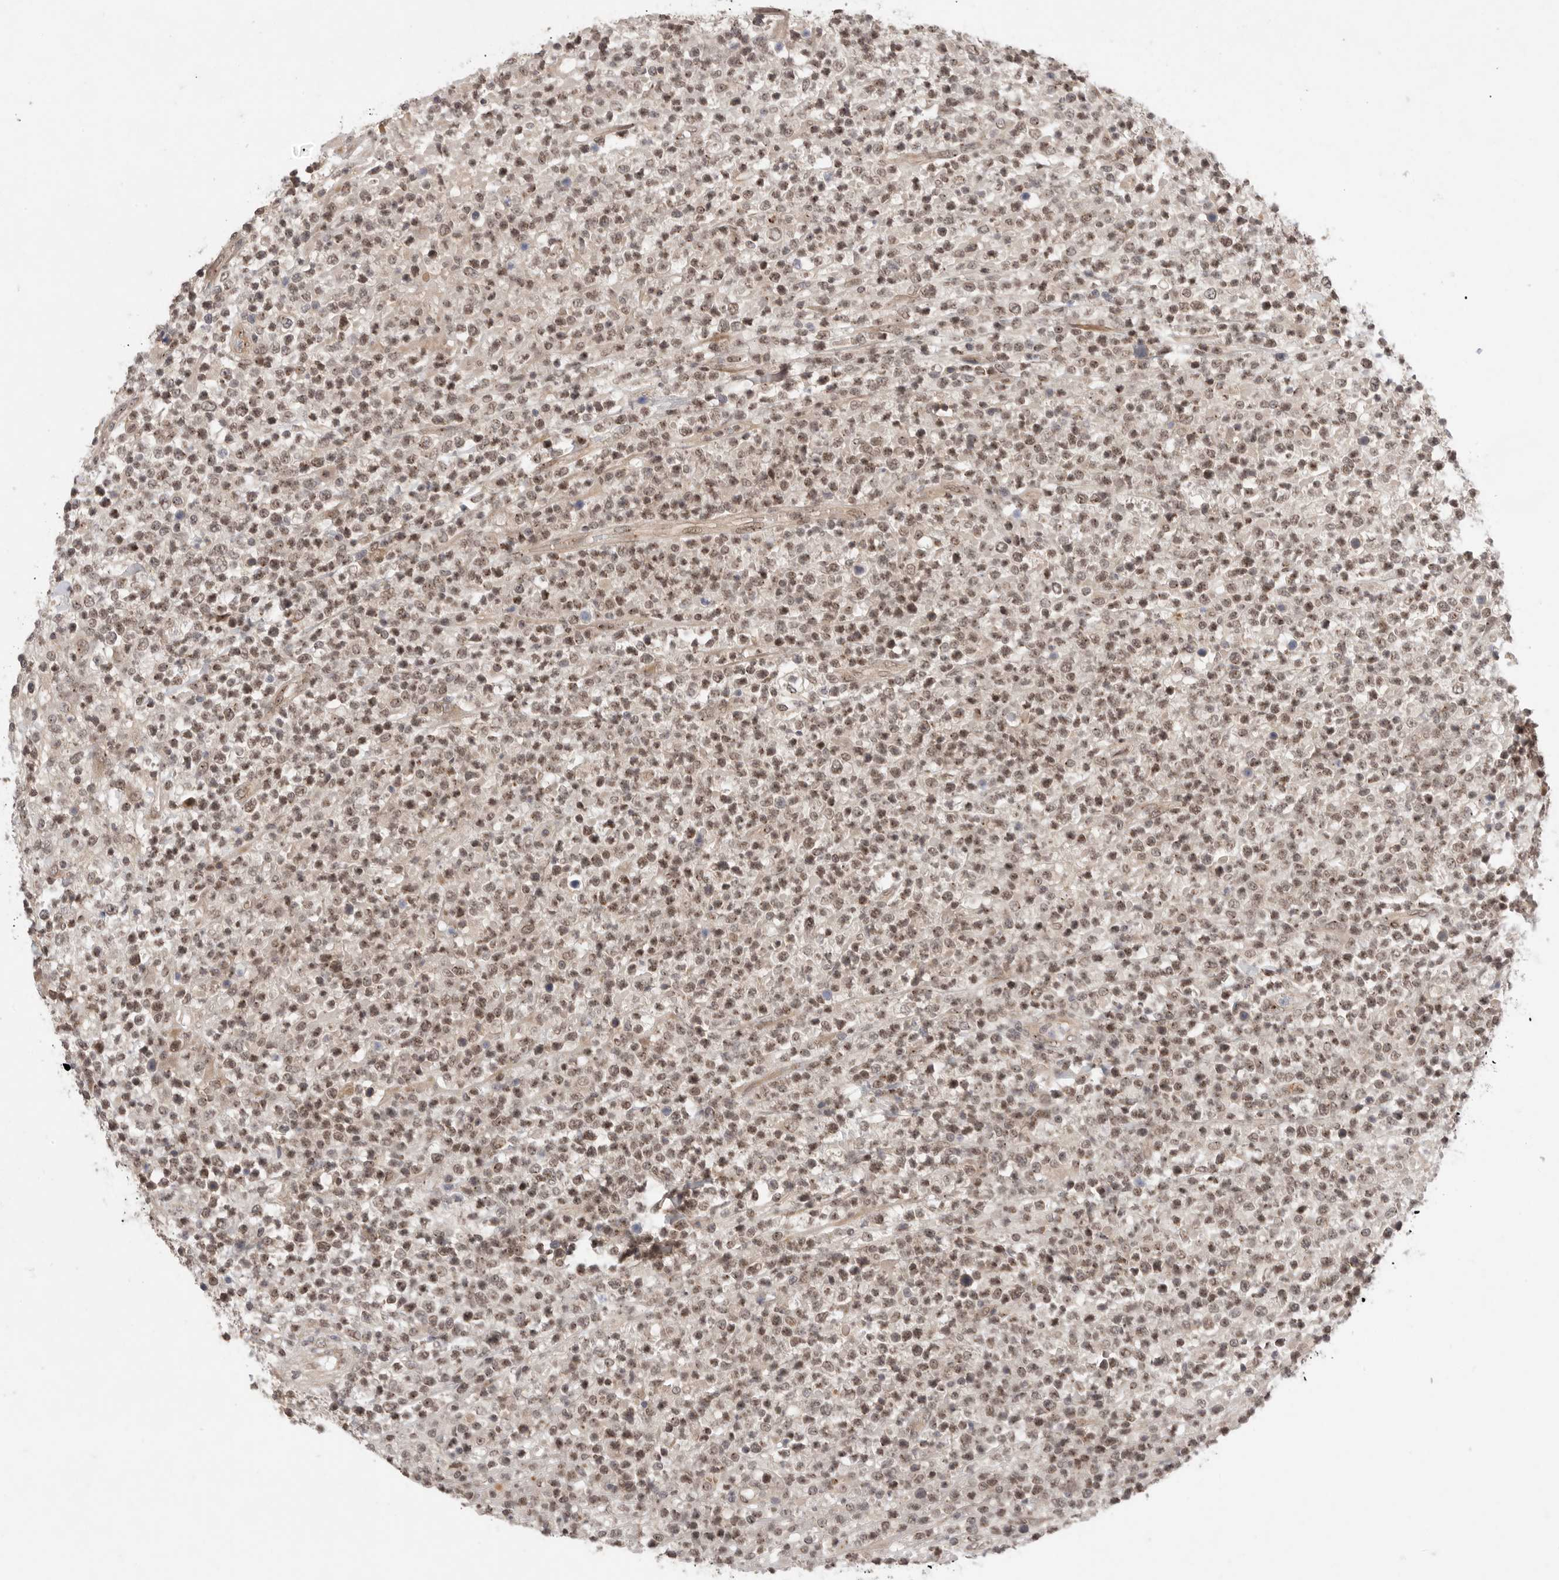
{"staining": {"intensity": "moderate", "quantity": ">75%", "location": "nuclear"}, "tissue": "lymphoma", "cell_type": "Tumor cells", "image_type": "cancer", "snomed": [{"axis": "morphology", "description": "Malignant lymphoma, non-Hodgkin's type, High grade"}, {"axis": "topography", "description": "Colon"}], "caption": "High-grade malignant lymphoma, non-Hodgkin's type was stained to show a protein in brown. There is medium levels of moderate nuclear expression in approximately >75% of tumor cells. The staining is performed using DAB brown chromogen to label protein expression. The nuclei are counter-stained blue using hematoxylin.", "gene": "LEMD3", "patient": {"sex": "female", "age": 53}}